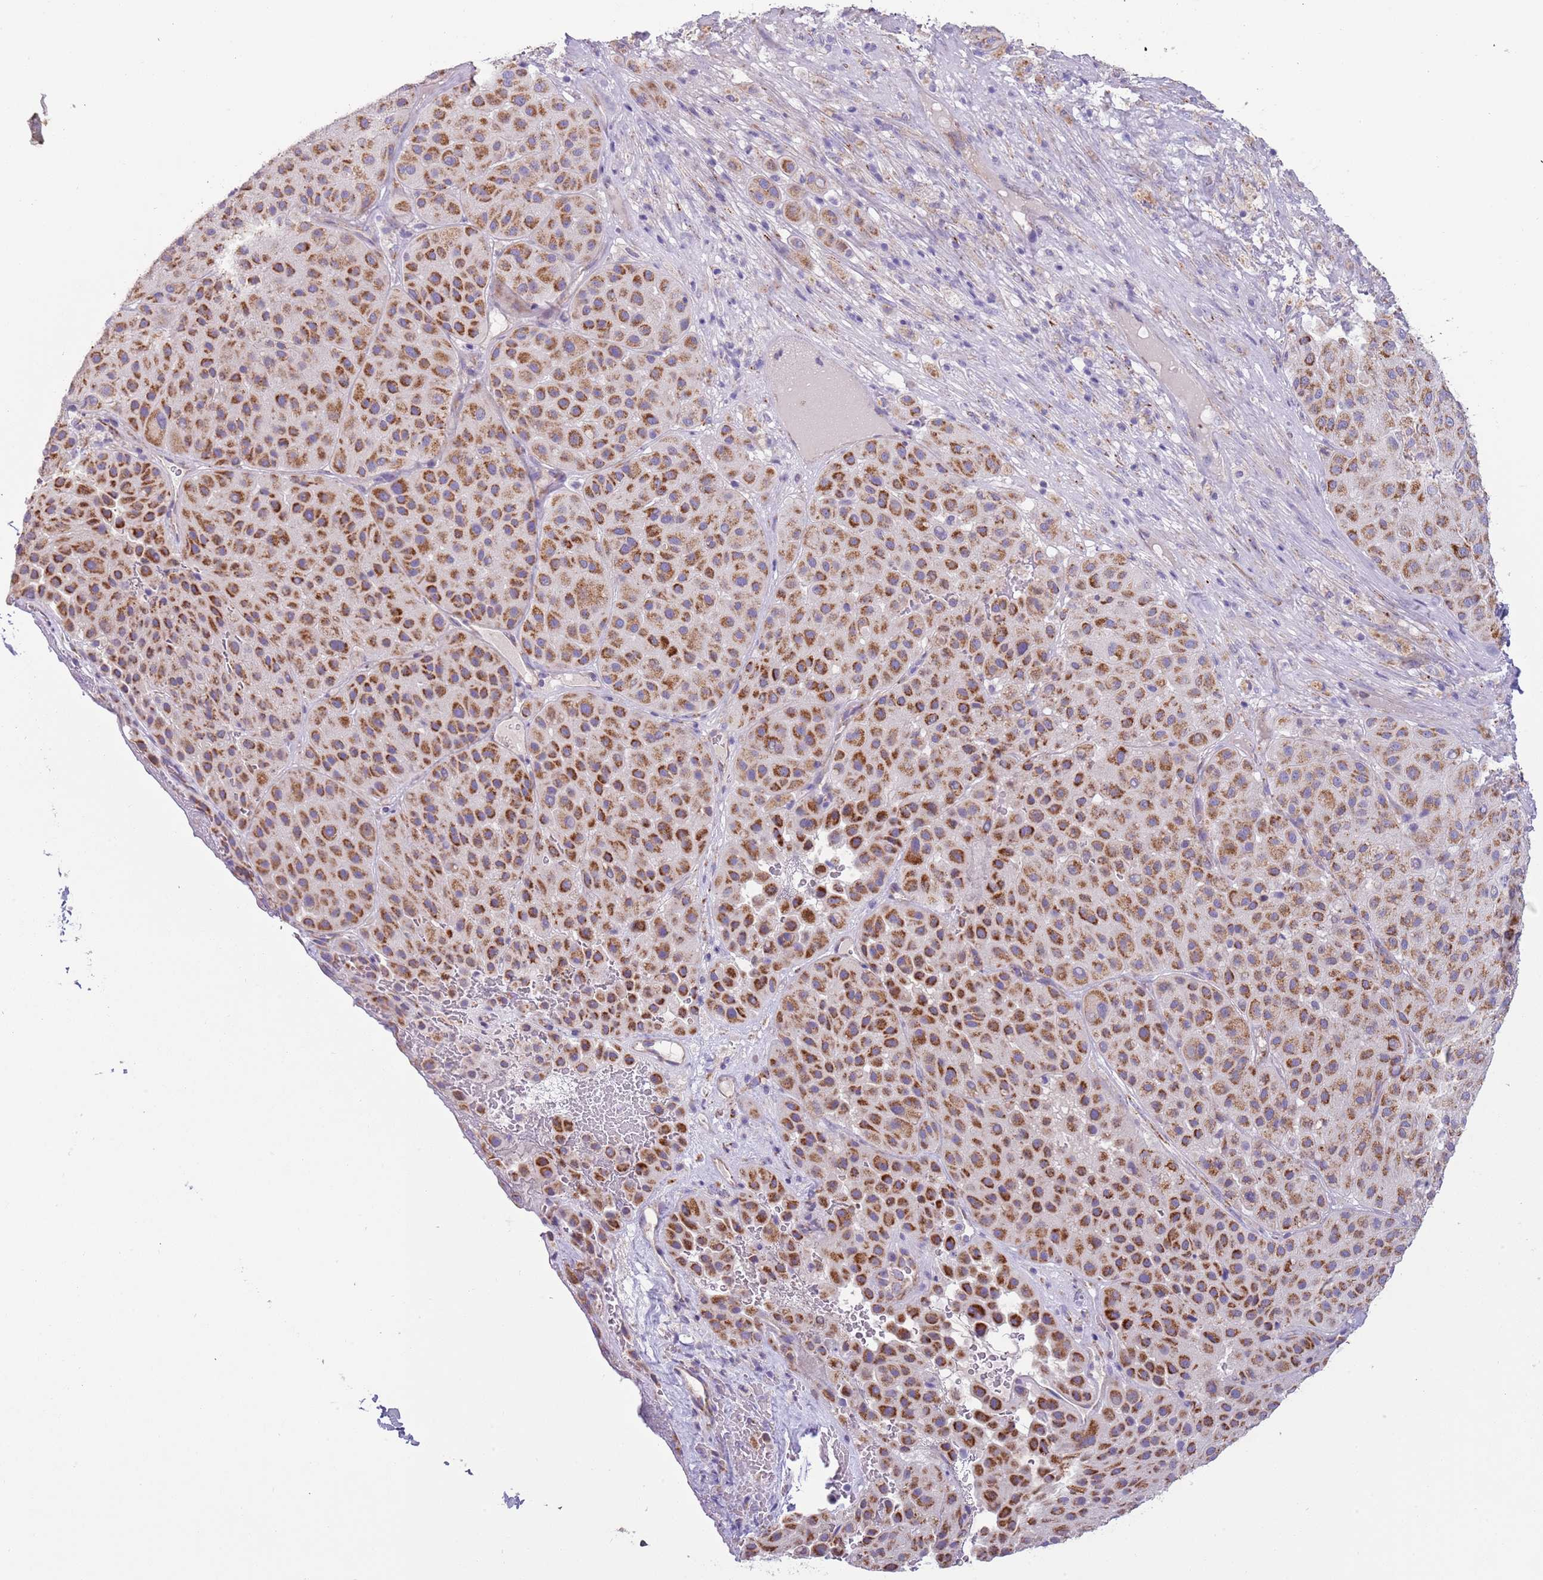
{"staining": {"intensity": "strong", "quantity": ">75%", "location": "cytoplasmic/membranous"}, "tissue": "melanoma", "cell_type": "Tumor cells", "image_type": "cancer", "snomed": [{"axis": "morphology", "description": "Malignant melanoma, Metastatic site"}, {"axis": "topography", "description": "Smooth muscle"}], "caption": "A brown stain shows strong cytoplasmic/membranous expression of a protein in human malignant melanoma (metastatic site) tumor cells.", "gene": "RNF222", "patient": {"sex": "male", "age": 41}}